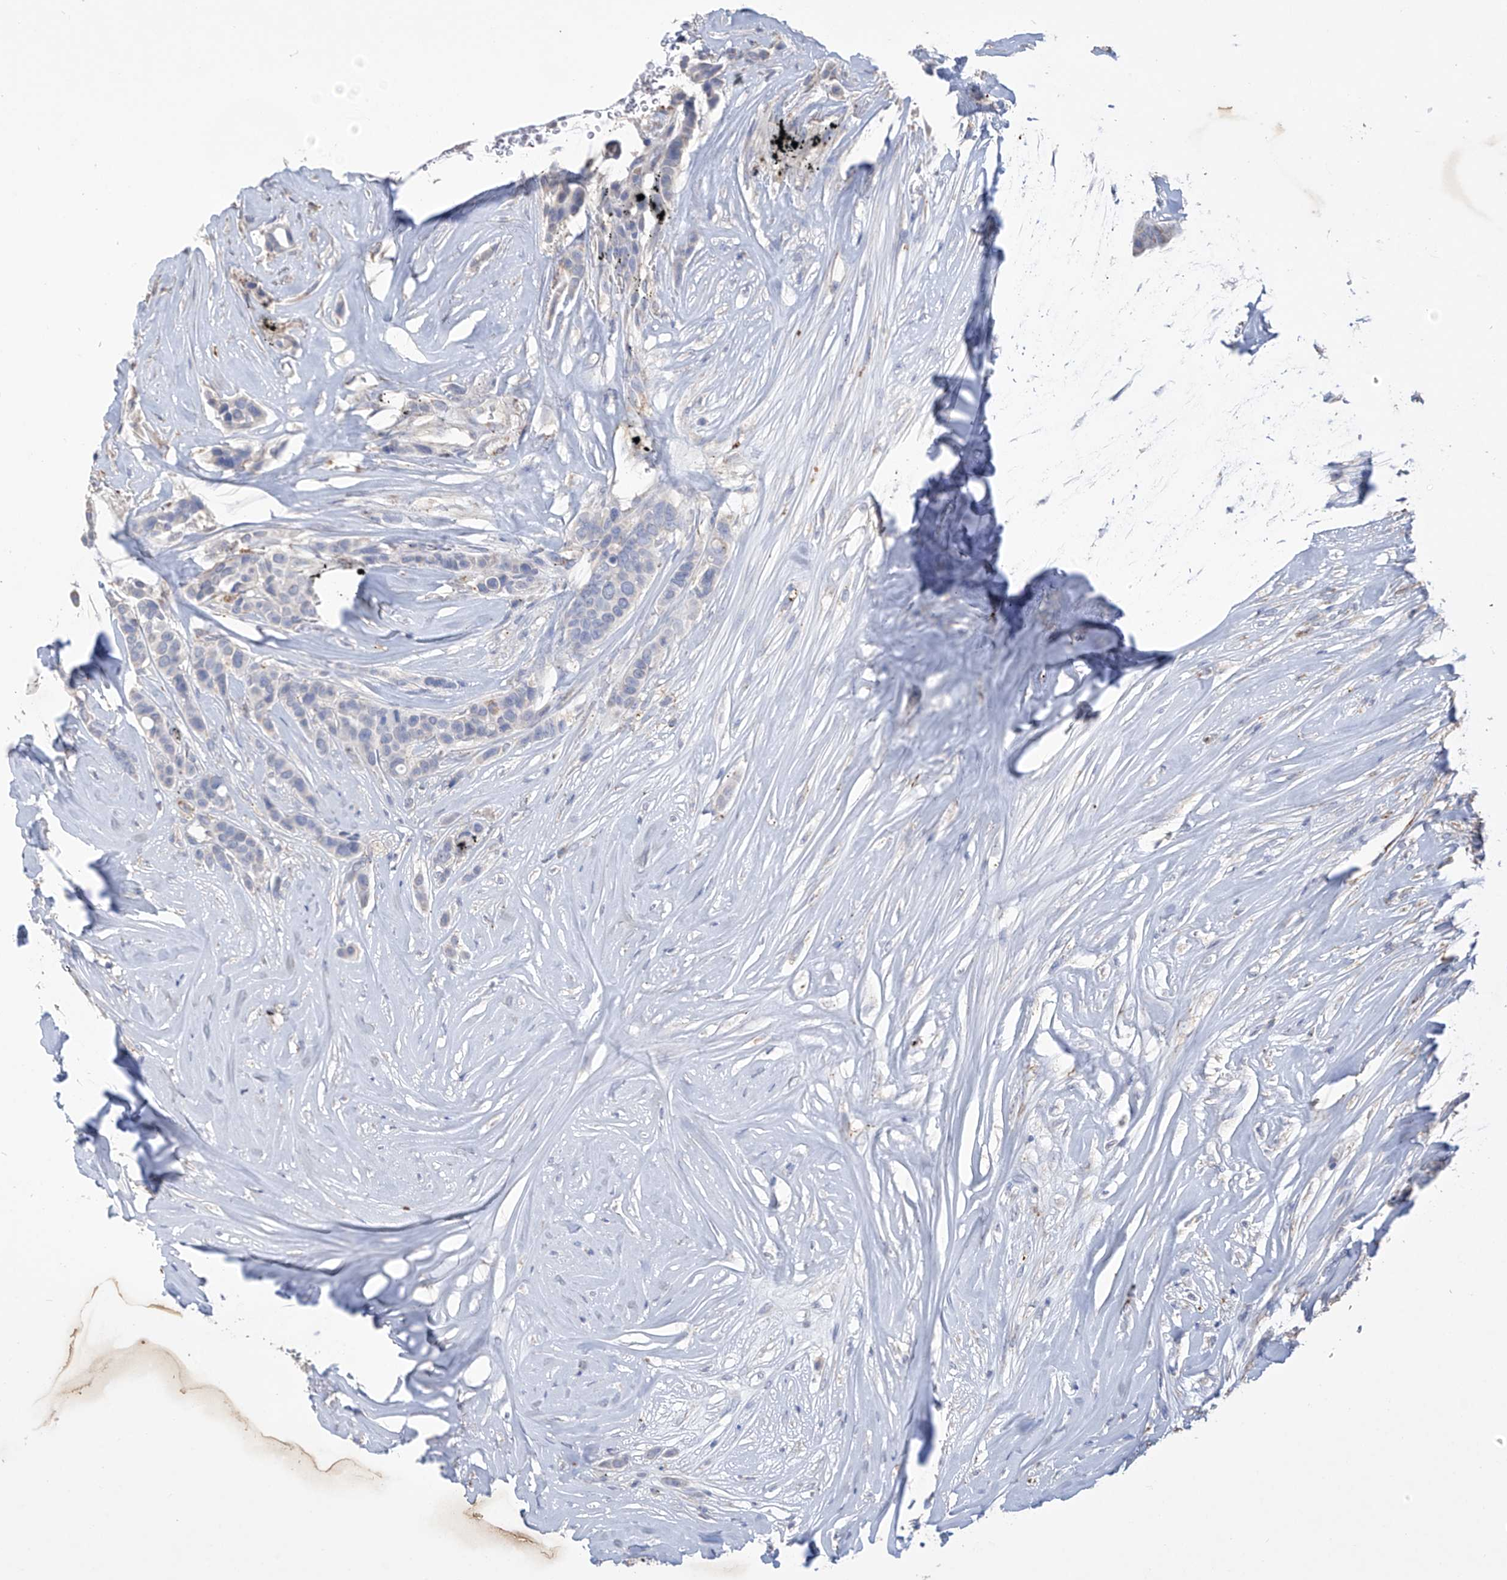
{"staining": {"intensity": "negative", "quantity": "none", "location": "none"}, "tissue": "breast cancer", "cell_type": "Tumor cells", "image_type": "cancer", "snomed": [{"axis": "morphology", "description": "Lobular carcinoma"}, {"axis": "topography", "description": "Breast"}], "caption": "Tumor cells are negative for brown protein staining in breast cancer (lobular carcinoma). The staining is performed using DAB brown chromogen with nuclei counter-stained in using hematoxylin.", "gene": "OGT", "patient": {"sex": "female", "age": 51}}